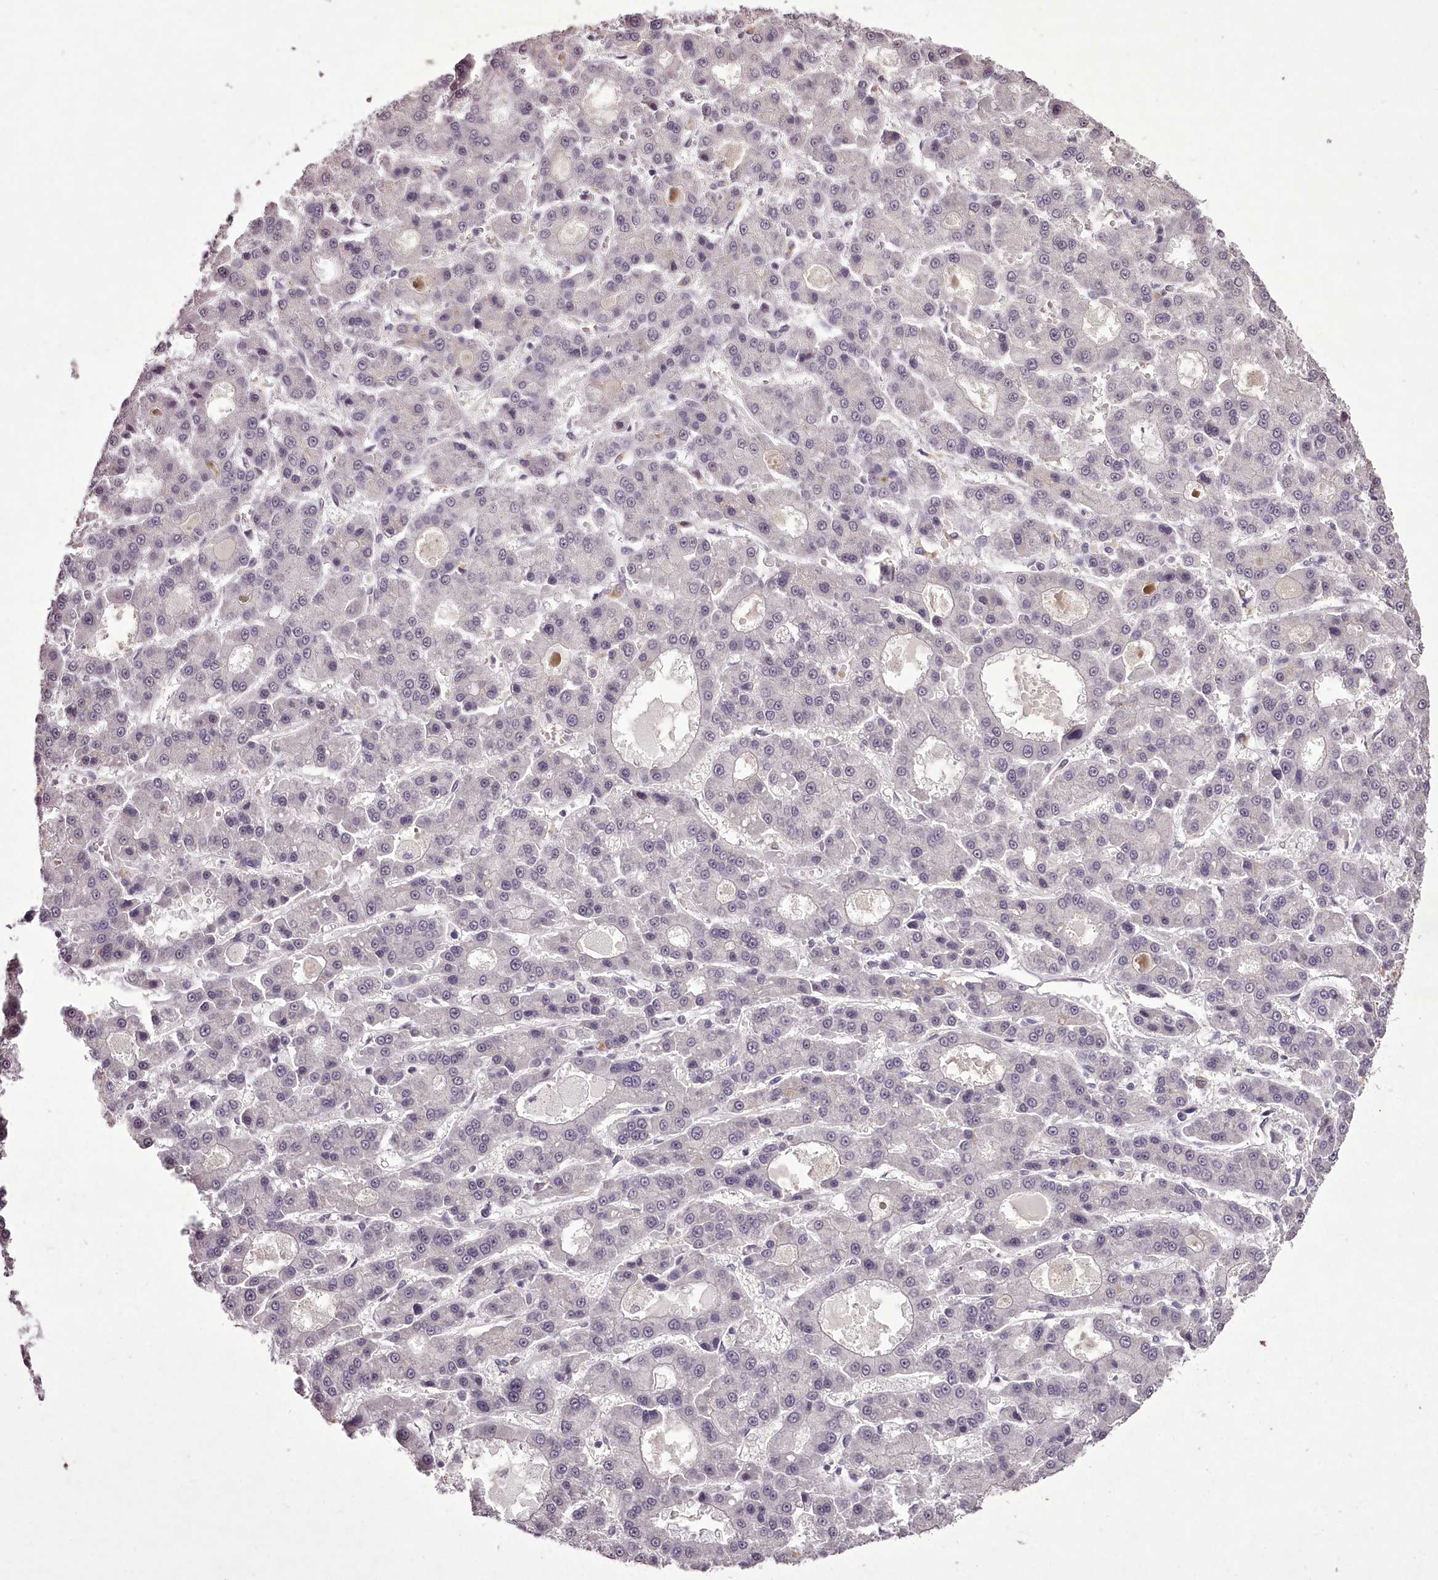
{"staining": {"intensity": "negative", "quantity": "none", "location": "none"}, "tissue": "liver cancer", "cell_type": "Tumor cells", "image_type": "cancer", "snomed": [{"axis": "morphology", "description": "Carcinoma, Hepatocellular, NOS"}, {"axis": "topography", "description": "Liver"}], "caption": "A high-resolution micrograph shows IHC staining of liver cancer (hepatocellular carcinoma), which exhibits no significant expression in tumor cells. Nuclei are stained in blue.", "gene": "C1orf56", "patient": {"sex": "male", "age": 70}}